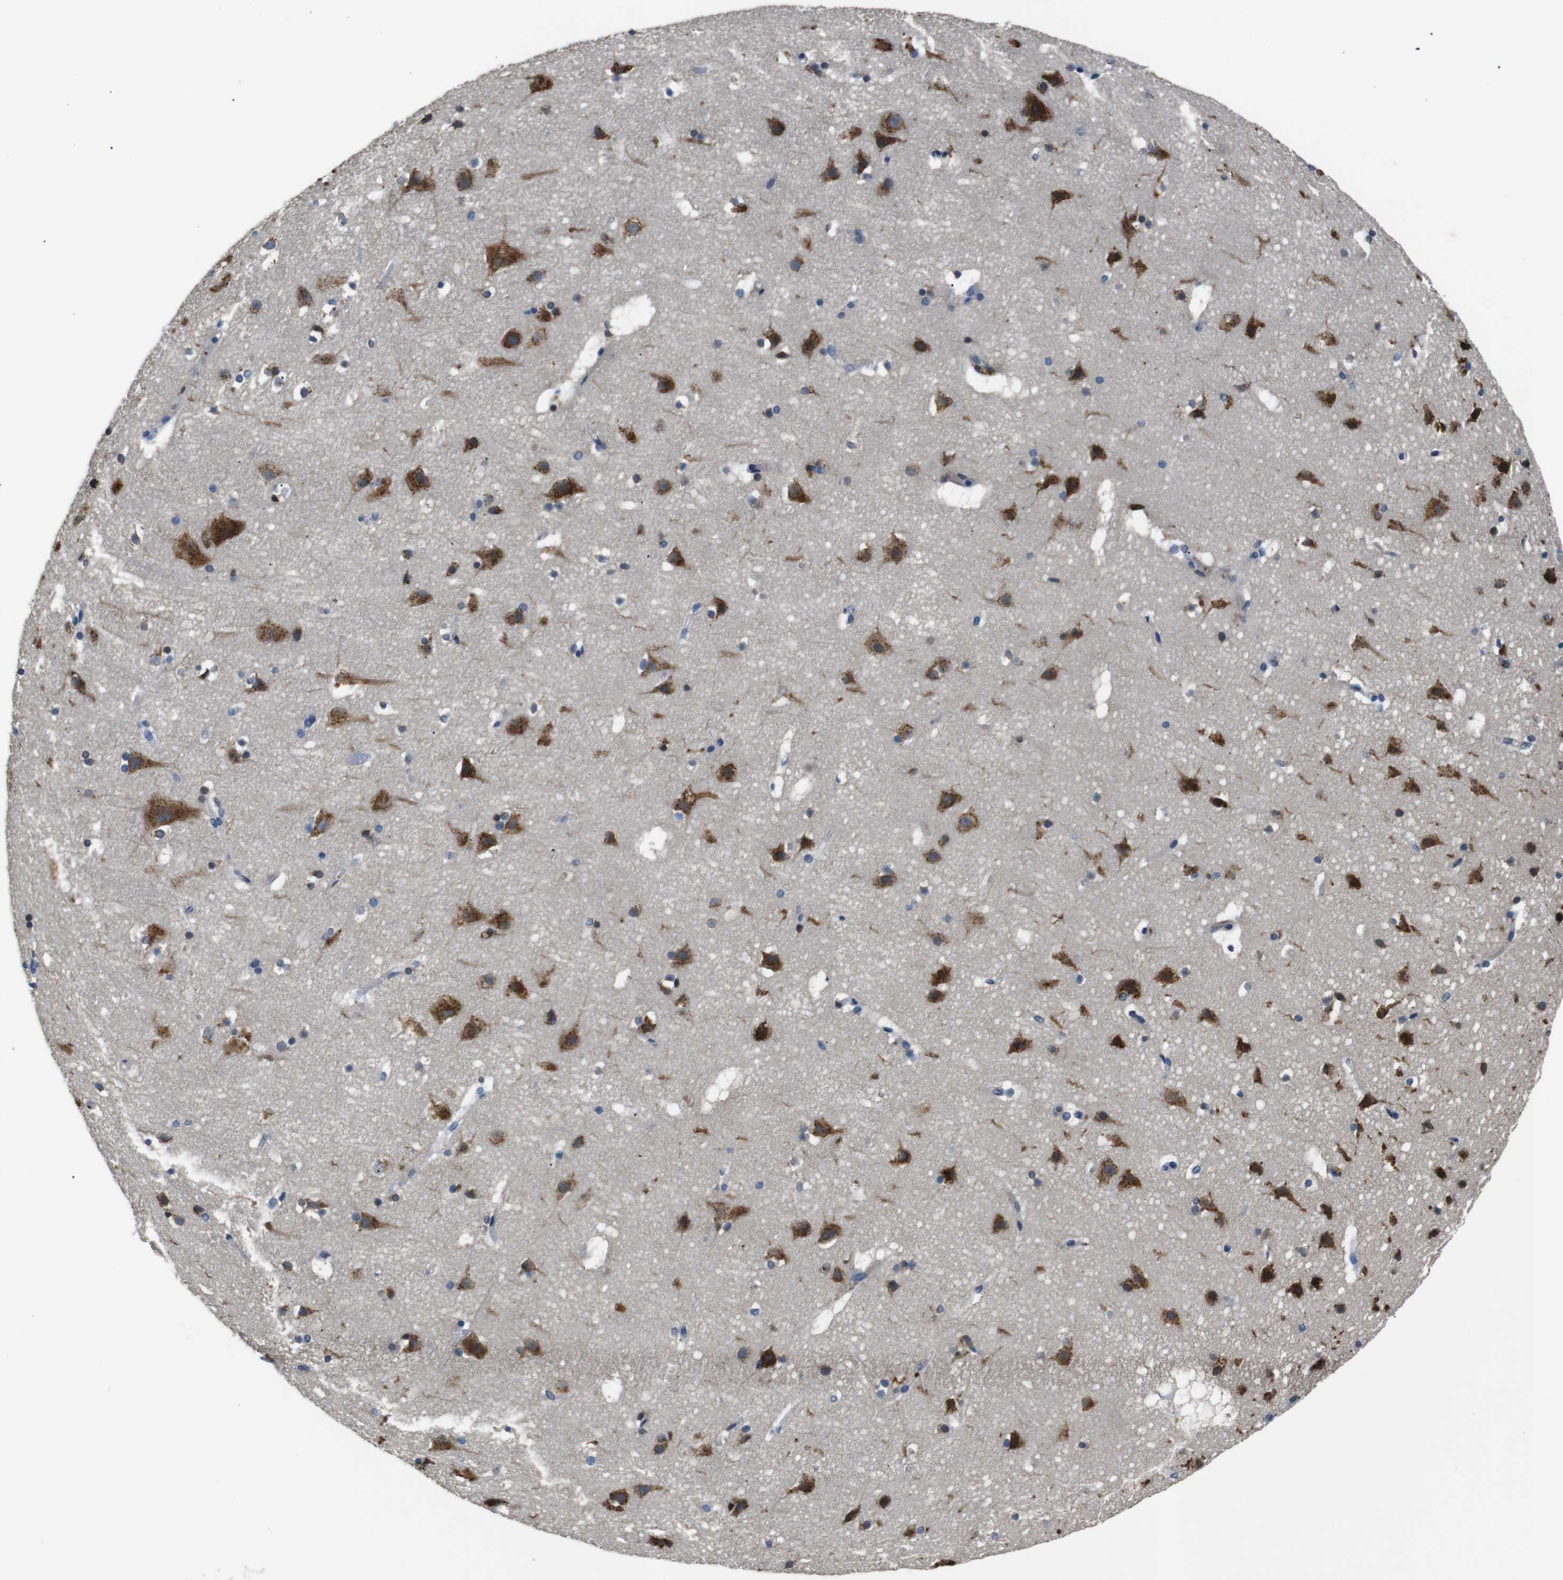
{"staining": {"intensity": "moderate", "quantity": "25%-75%", "location": "cytoplasmic/membranous"}, "tissue": "cerebral cortex", "cell_type": "Endothelial cells", "image_type": "normal", "snomed": [{"axis": "morphology", "description": "Normal tissue, NOS"}, {"axis": "topography", "description": "Cerebral cortex"}], "caption": "Endothelial cells exhibit medium levels of moderate cytoplasmic/membranous staining in approximately 25%-75% of cells in unremarkable human cerebral cortex. (Stains: DAB (3,3'-diaminobenzidine) in brown, nuclei in blue, Microscopy: brightfield microscopy at high magnification).", "gene": "TMED2", "patient": {"sex": "male", "age": 45}}